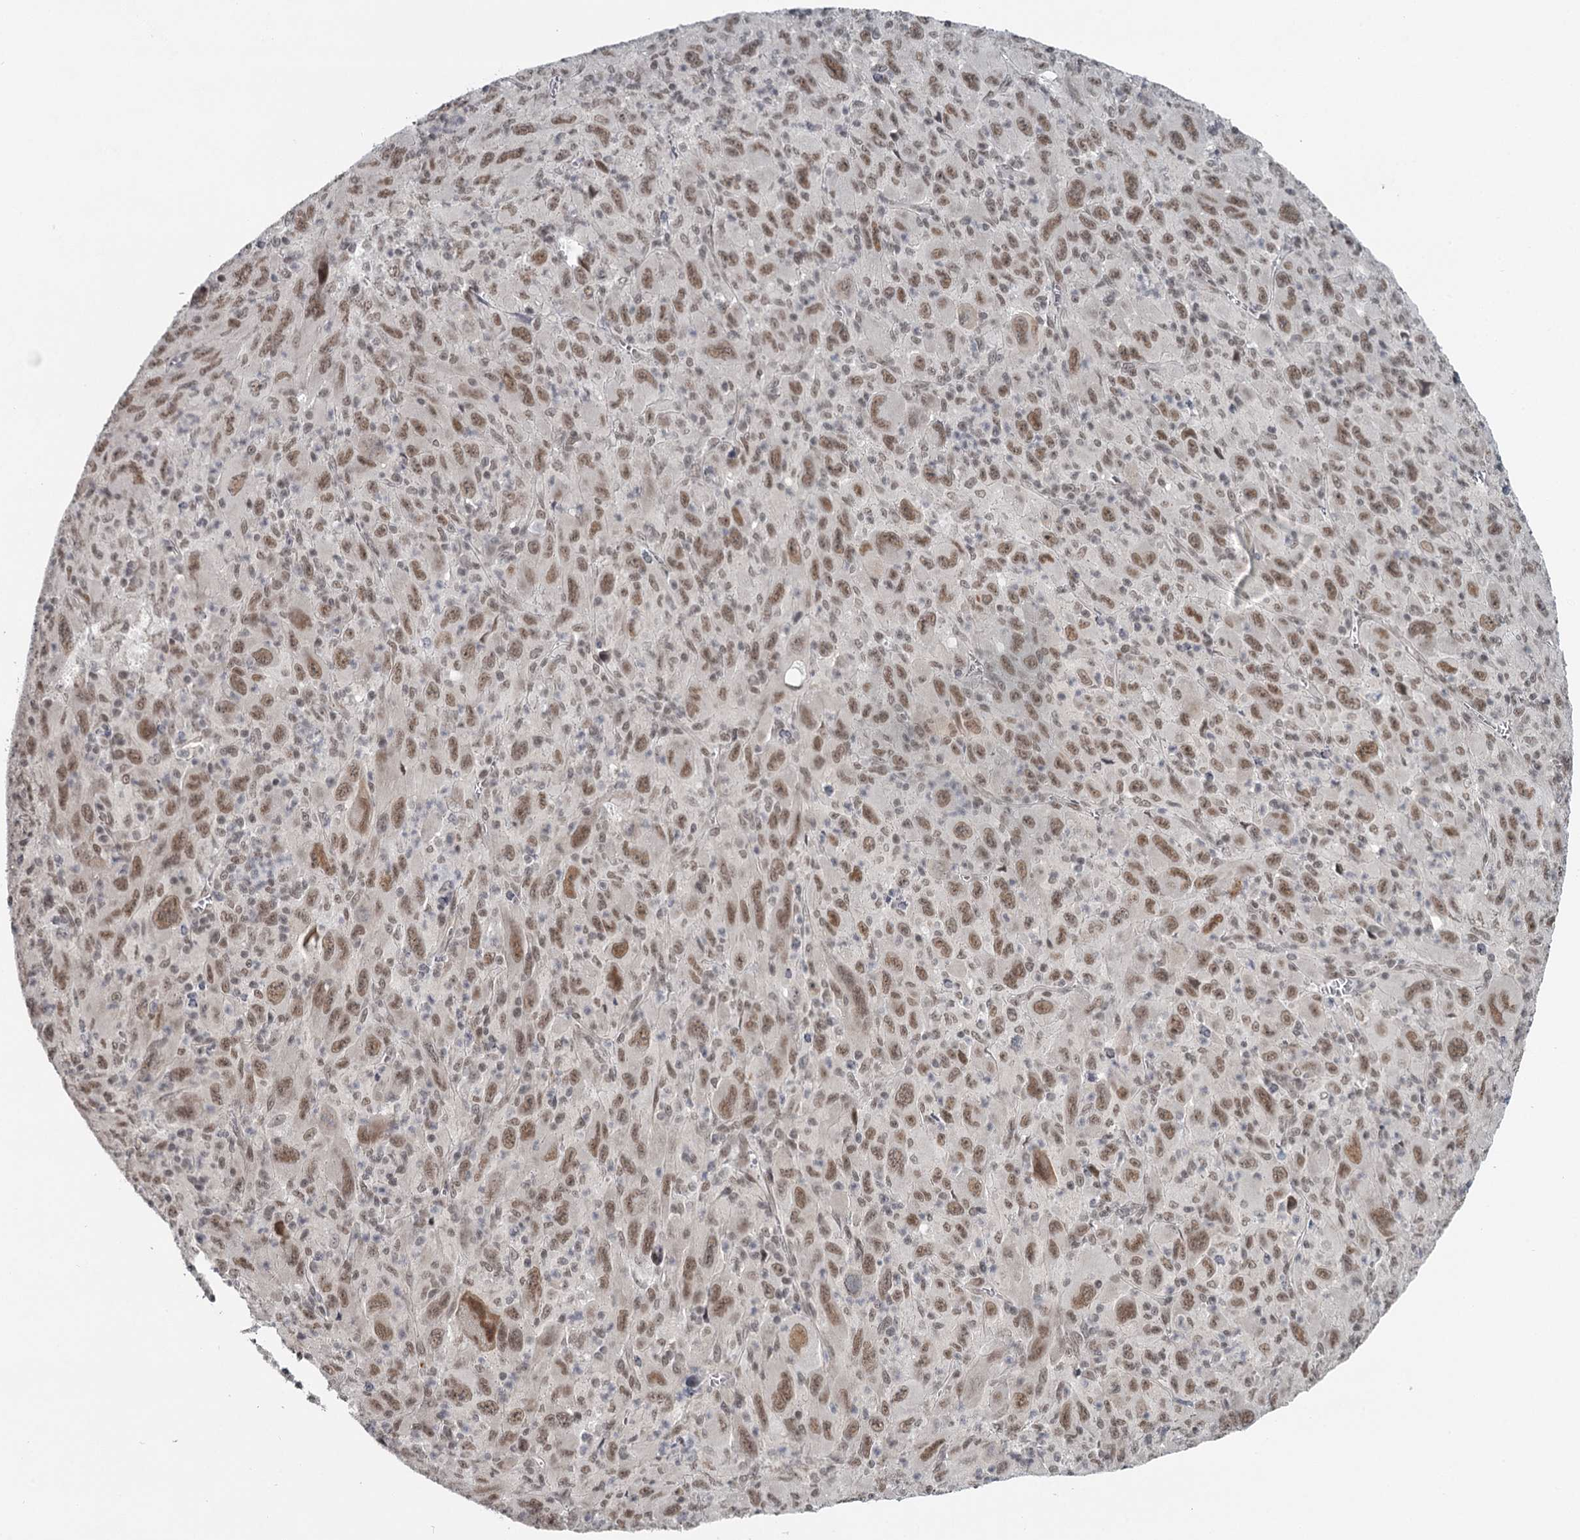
{"staining": {"intensity": "moderate", "quantity": ">75%", "location": "nuclear"}, "tissue": "melanoma", "cell_type": "Tumor cells", "image_type": "cancer", "snomed": [{"axis": "morphology", "description": "Malignant melanoma, Metastatic site"}, {"axis": "topography", "description": "Skin"}], "caption": "Protein expression analysis of malignant melanoma (metastatic site) displays moderate nuclear staining in about >75% of tumor cells.", "gene": "FAM13C", "patient": {"sex": "female", "age": 56}}